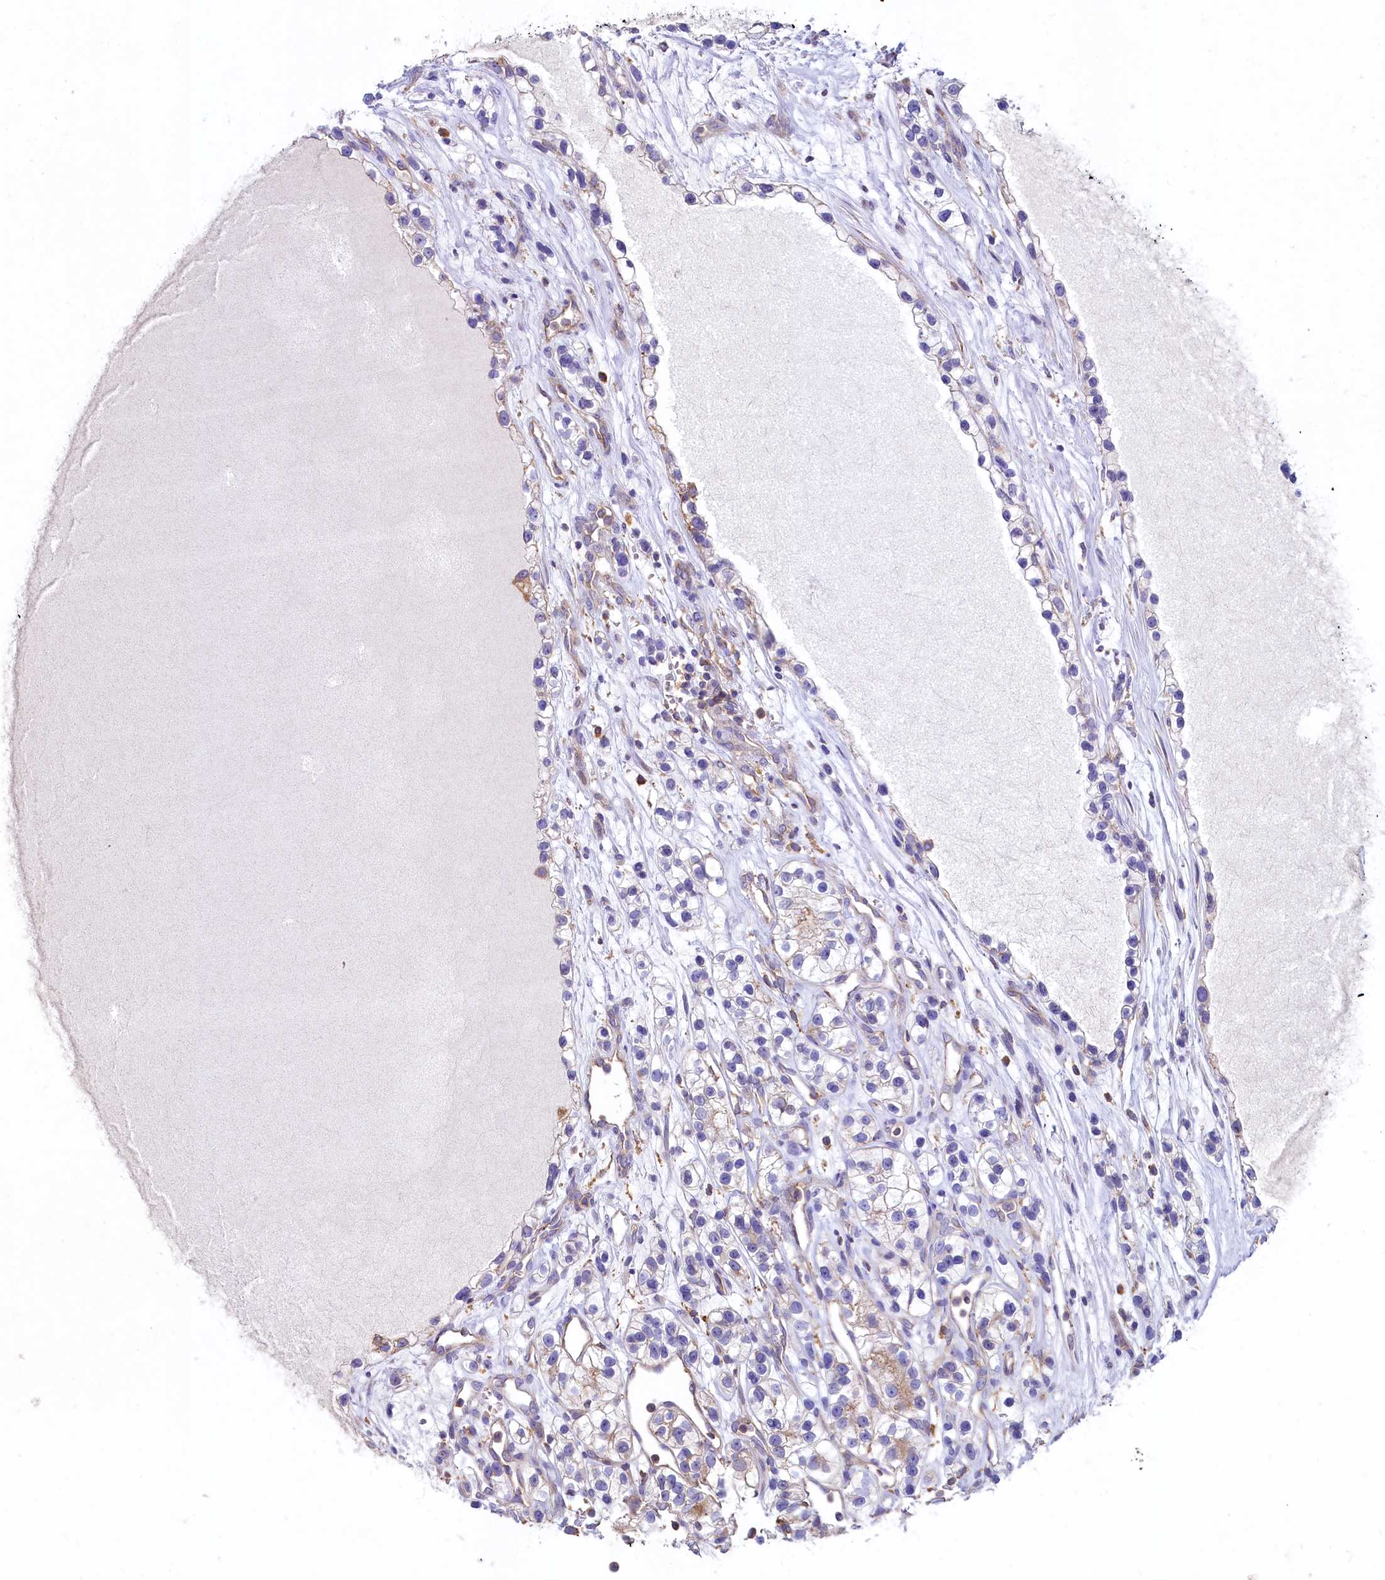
{"staining": {"intensity": "moderate", "quantity": "<25%", "location": "cytoplasmic/membranous"}, "tissue": "renal cancer", "cell_type": "Tumor cells", "image_type": "cancer", "snomed": [{"axis": "morphology", "description": "Adenocarcinoma, NOS"}, {"axis": "topography", "description": "Kidney"}], "caption": "The immunohistochemical stain shows moderate cytoplasmic/membranous staining in tumor cells of renal cancer tissue. (Brightfield microscopy of DAB IHC at high magnification).", "gene": "HPS6", "patient": {"sex": "female", "age": 57}}